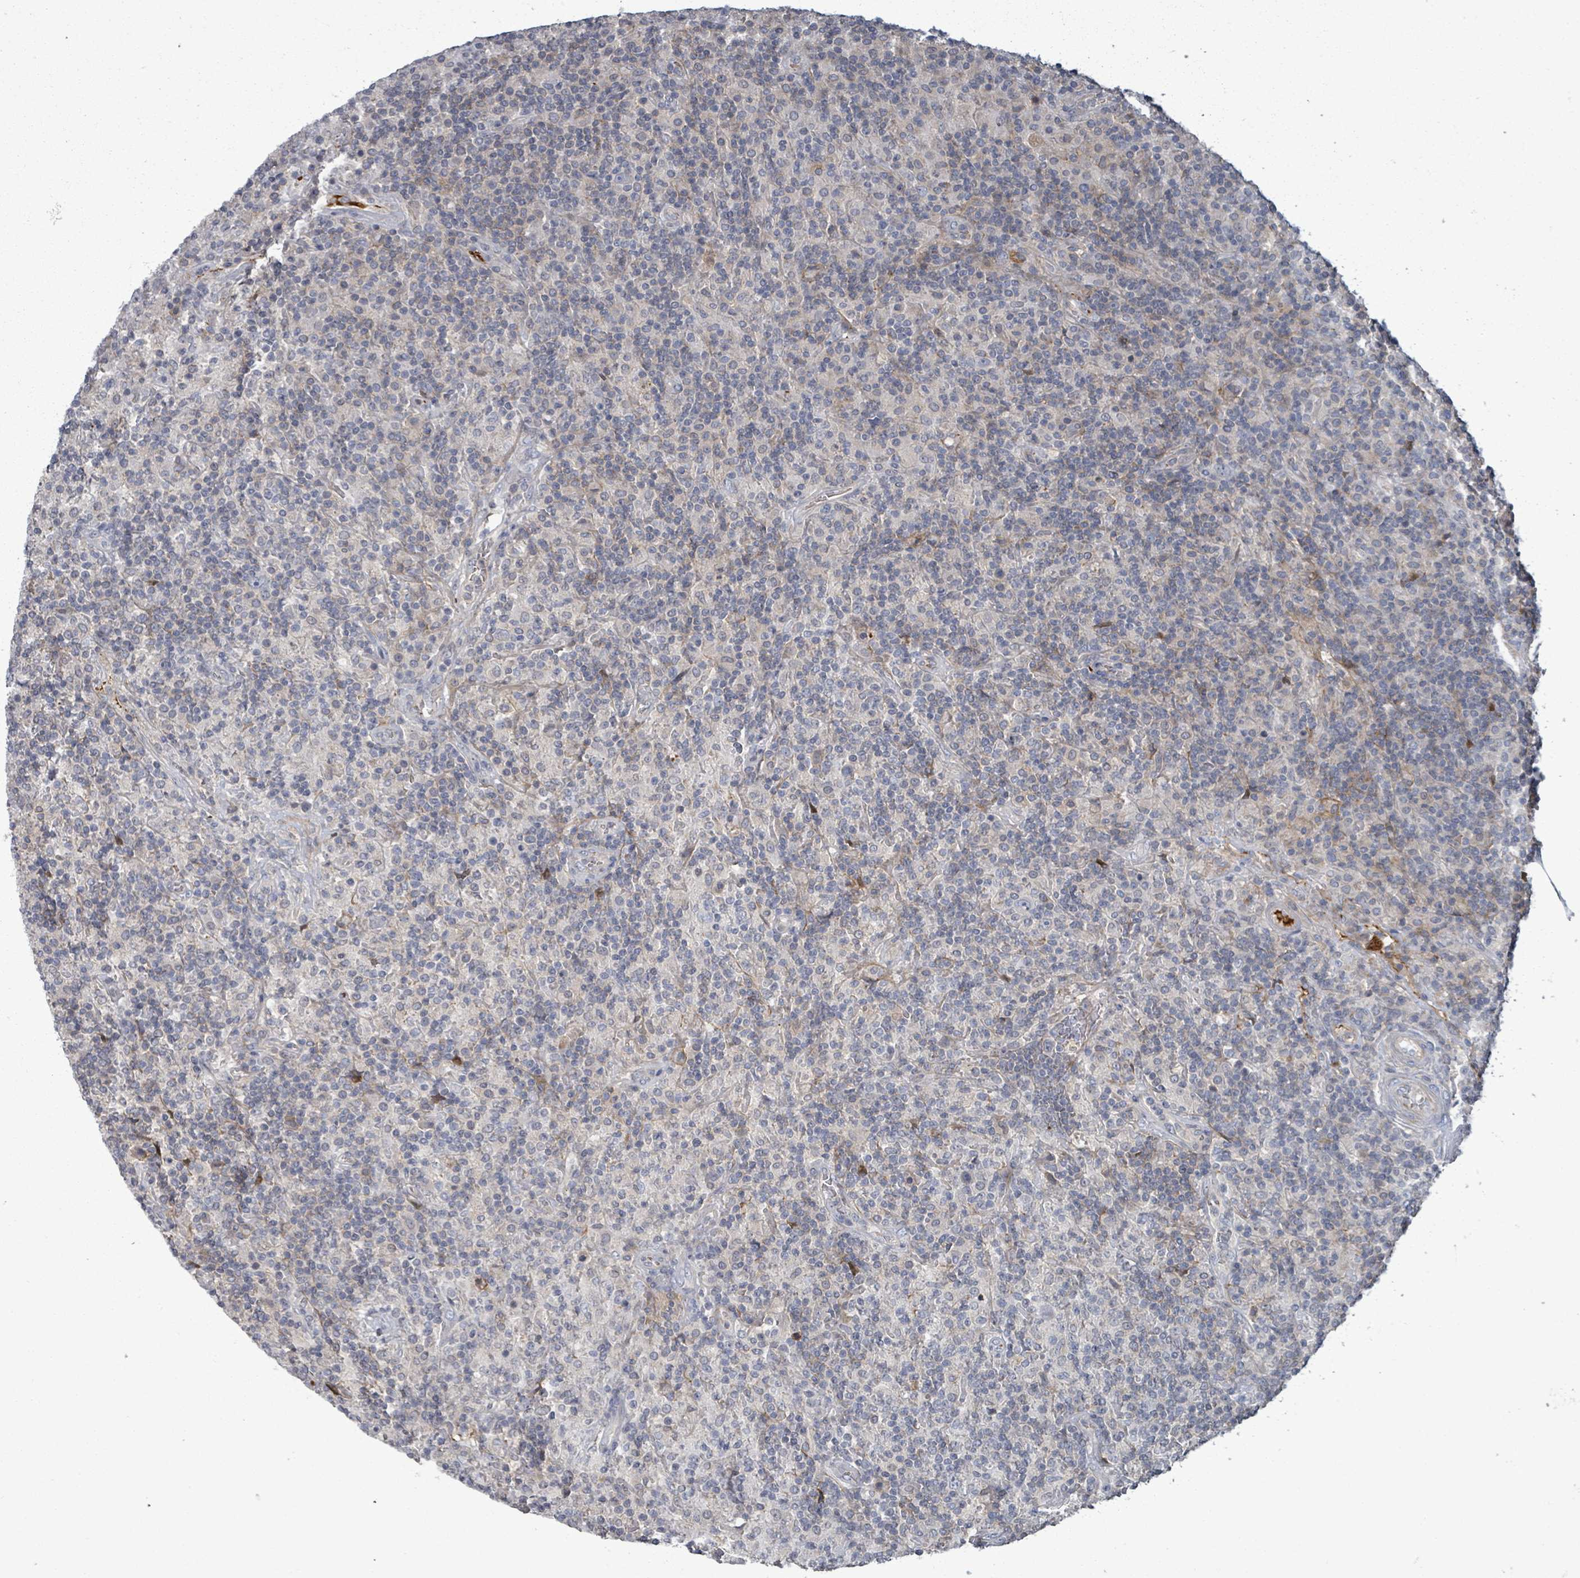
{"staining": {"intensity": "negative", "quantity": "none", "location": "none"}, "tissue": "lymphoma", "cell_type": "Tumor cells", "image_type": "cancer", "snomed": [{"axis": "morphology", "description": "Hodgkin's disease, NOS"}, {"axis": "topography", "description": "Lymph node"}], "caption": "Tumor cells show no significant protein positivity in Hodgkin's disease. The staining was performed using DAB to visualize the protein expression in brown, while the nuclei were stained in blue with hematoxylin (Magnification: 20x).", "gene": "GRM8", "patient": {"sex": "male", "age": 70}}